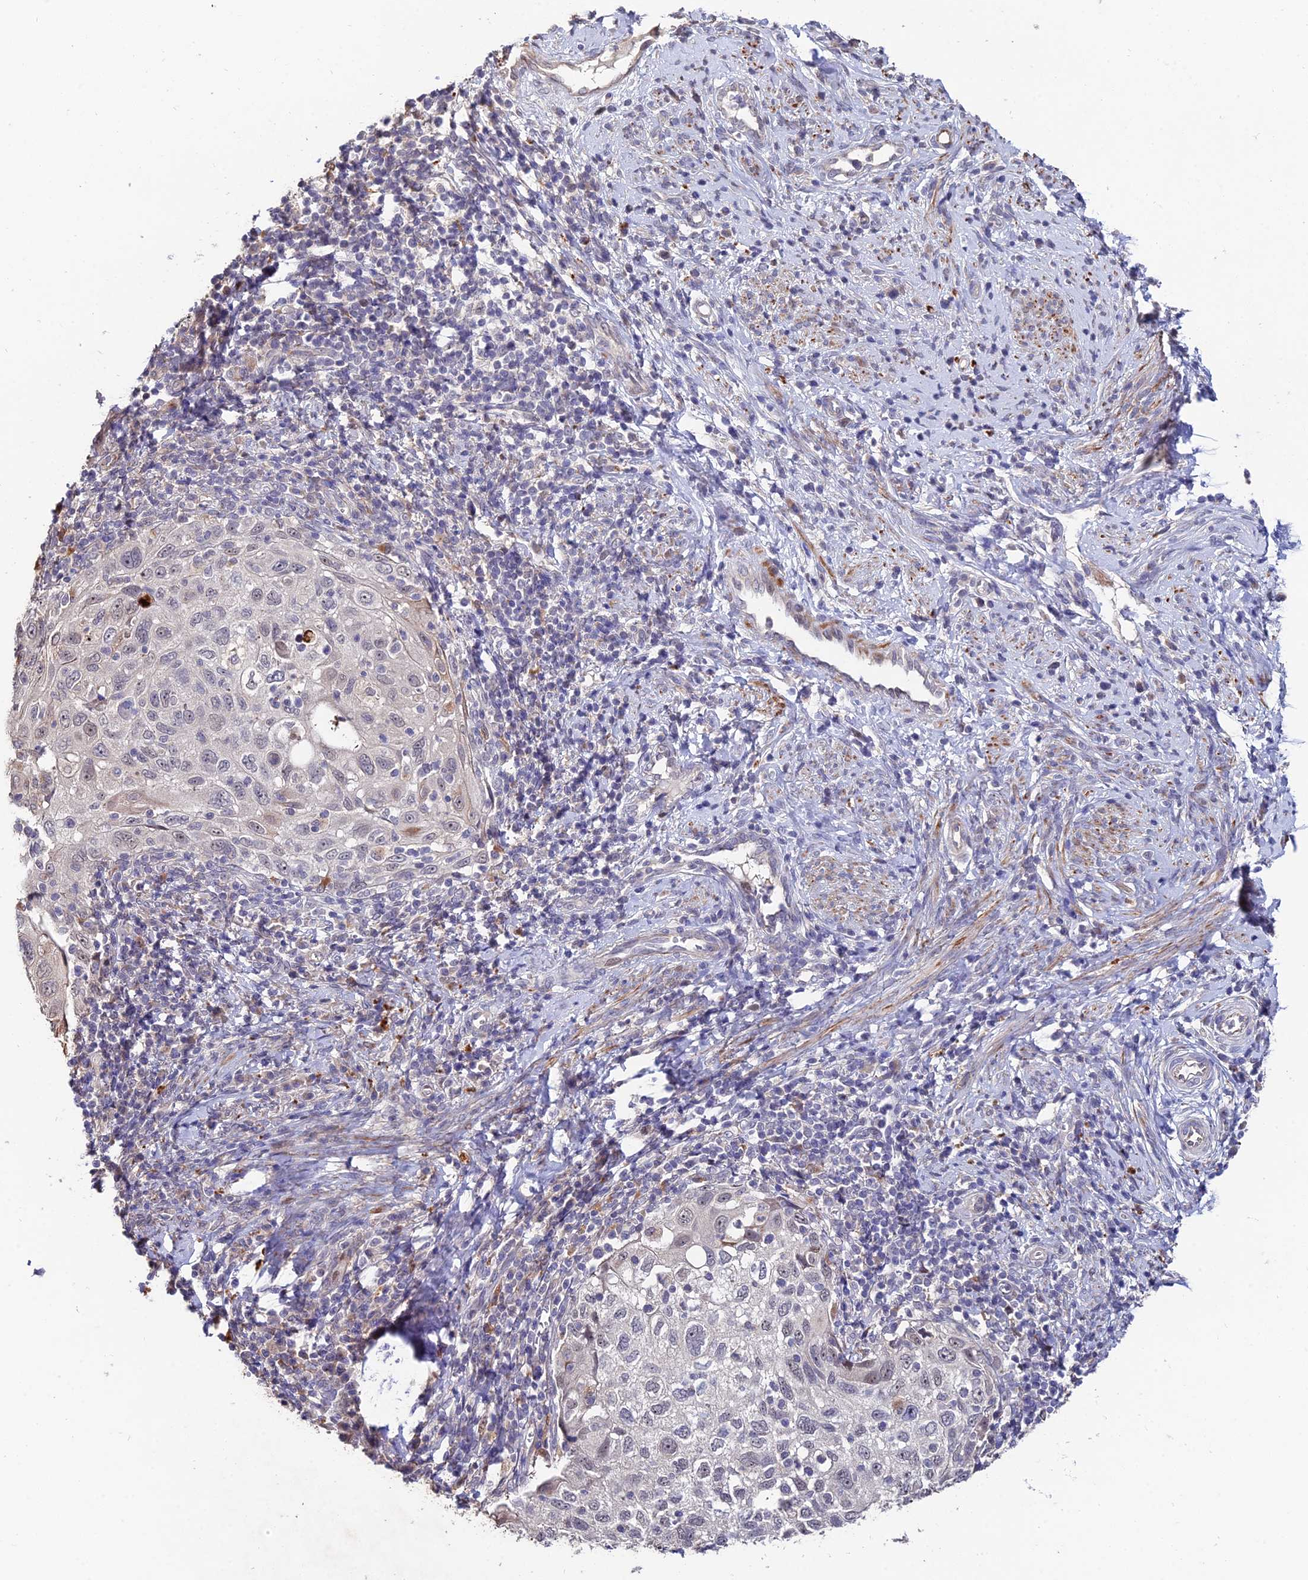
{"staining": {"intensity": "negative", "quantity": "none", "location": "none"}, "tissue": "cervical cancer", "cell_type": "Tumor cells", "image_type": "cancer", "snomed": [{"axis": "morphology", "description": "Squamous cell carcinoma, NOS"}, {"axis": "topography", "description": "Cervix"}], "caption": "A photomicrograph of human cervical cancer (squamous cell carcinoma) is negative for staining in tumor cells. (Stains: DAB (3,3'-diaminobenzidine) immunohistochemistry with hematoxylin counter stain, Microscopy: brightfield microscopy at high magnification).", "gene": "ACTR5", "patient": {"sex": "female", "age": 70}}